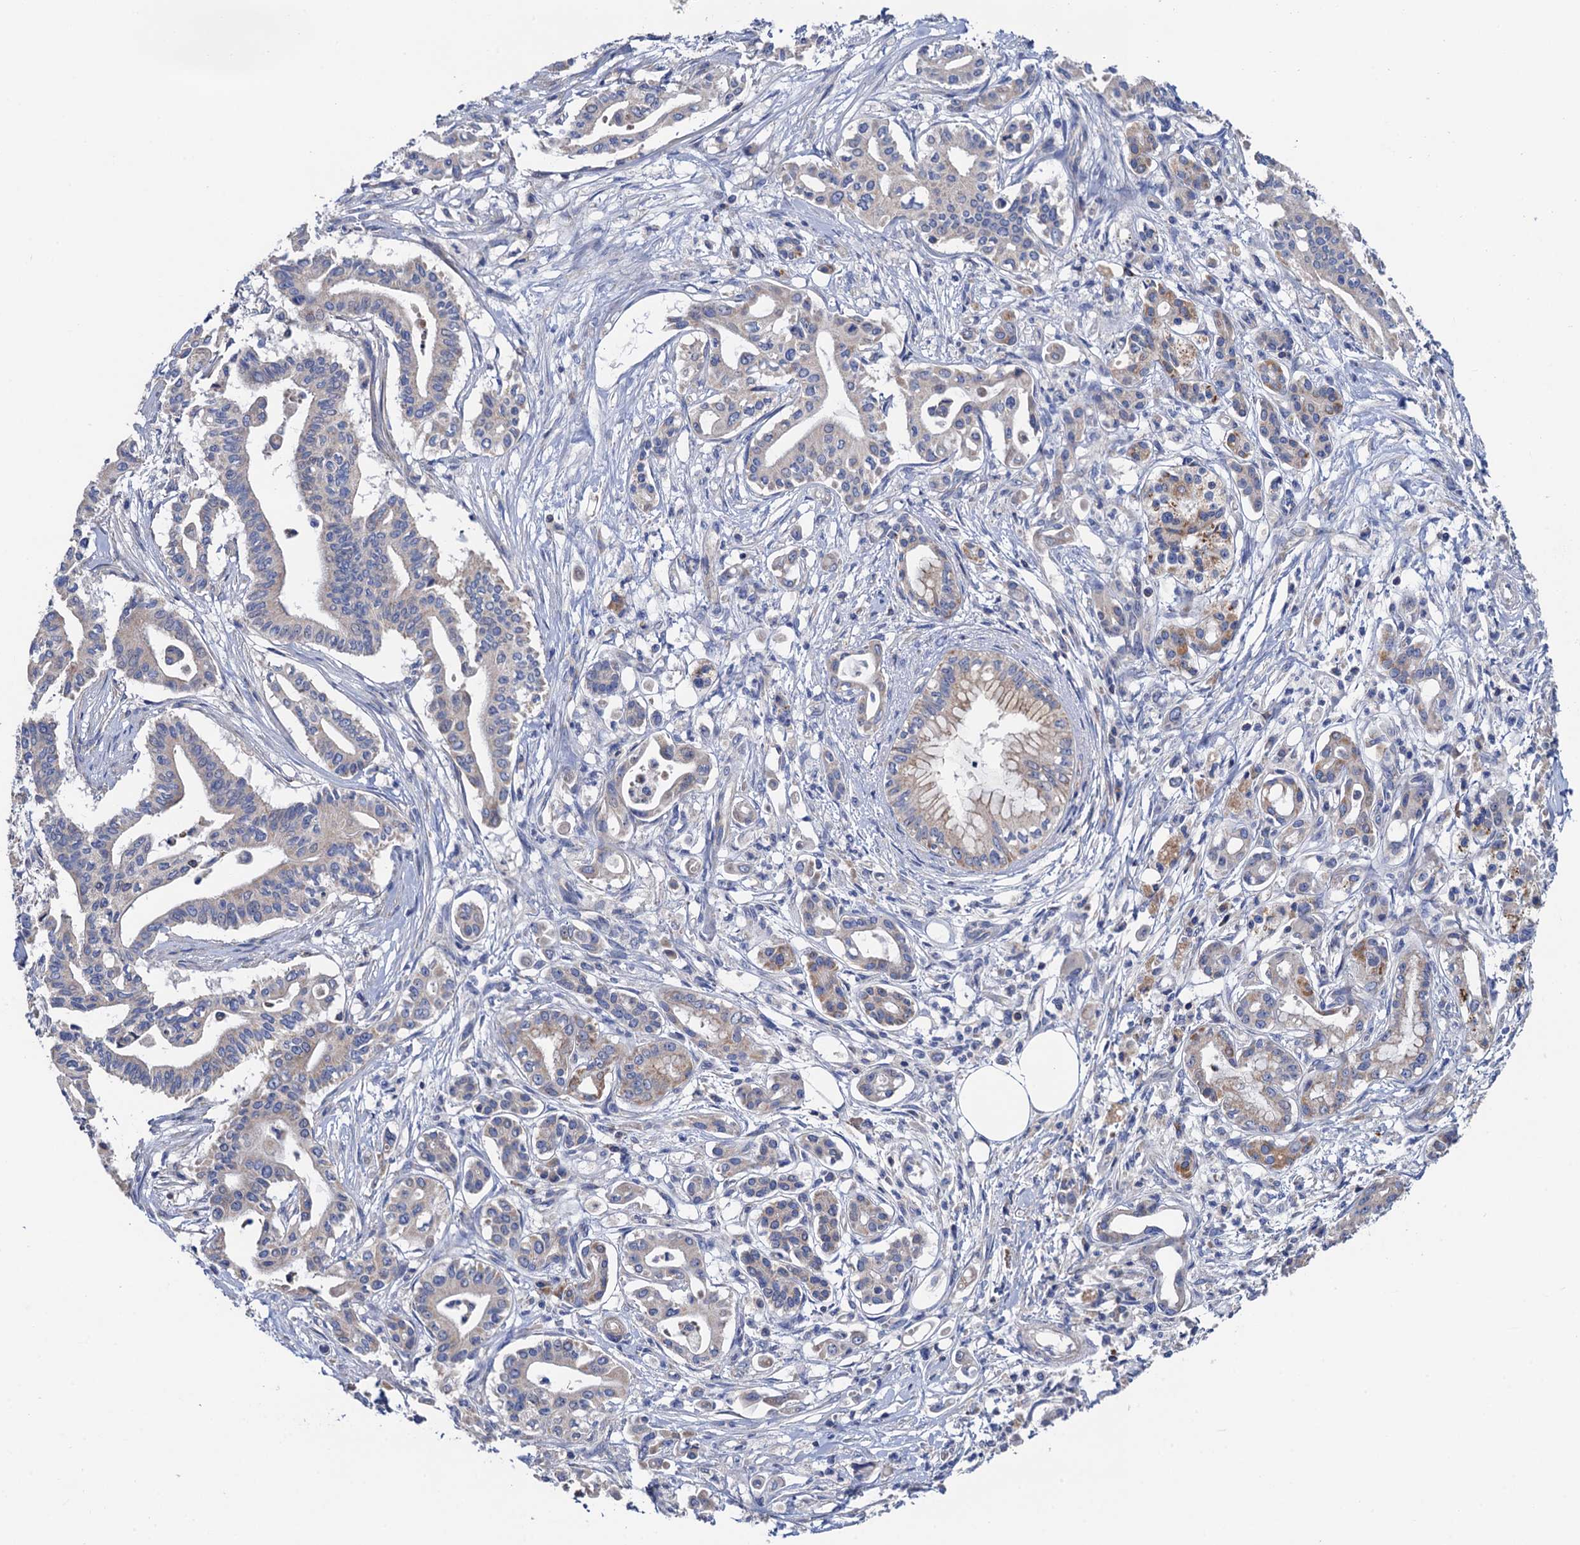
{"staining": {"intensity": "weak", "quantity": "<25%", "location": "cytoplasmic/membranous"}, "tissue": "pancreatic cancer", "cell_type": "Tumor cells", "image_type": "cancer", "snomed": [{"axis": "morphology", "description": "Adenocarcinoma, NOS"}, {"axis": "topography", "description": "Pancreas"}], "caption": "A high-resolution histopathology image shows immunohistochemistry (IHC) staining of pancreatic cancer (adenocarcinoma), which exhibits no significant expression in tumor cells.", "gene": "MRPL48", "patient": {"sex": "female", "age": 77}}